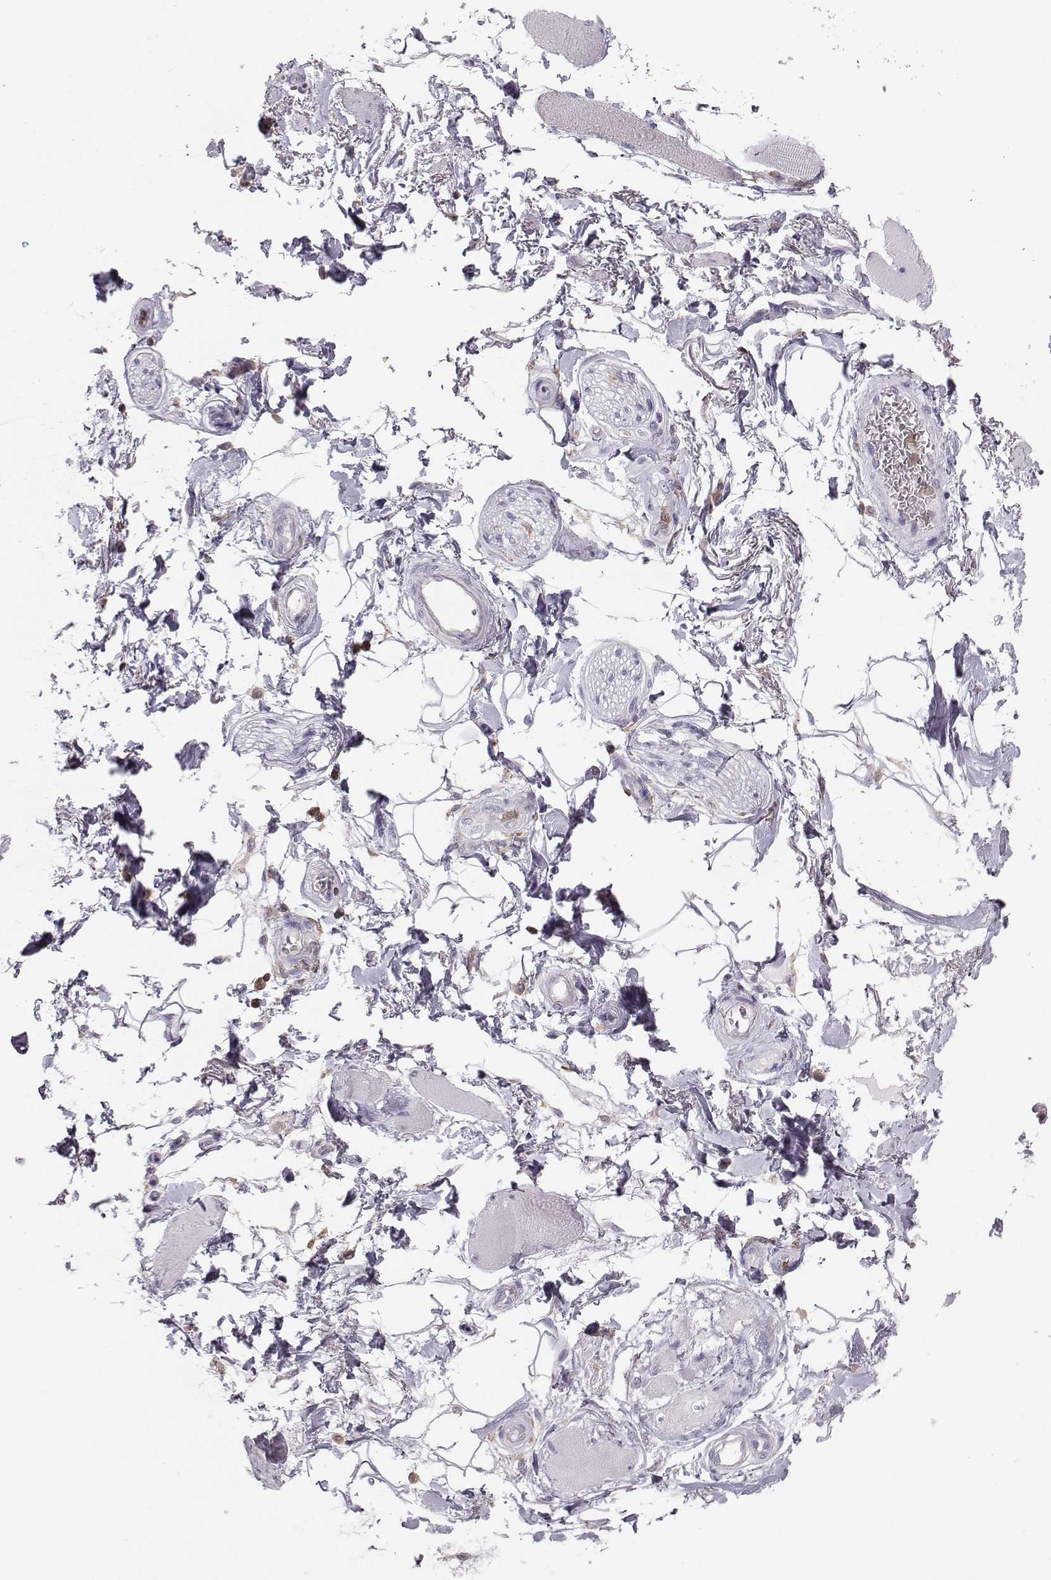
{"staining": {"intensity": "negative", "quantity": "none", "location": "none"}, "tissue": "adipose tissue", "cell_type": "Adipocytes", "image_type": "normal", "snomed": [{"axis": "morphology", "description": "Normal tissue, NOS"}, {"axis": "topography", "description": "Skeletal muscle"}, {"axis": "topography", "description": "Anal"}, {"axis": "topography", "description": "Peripheral nerve tissue"}], "caption": "An immunohistochemistry (IHC) photomicrograph of unremarkable adipose tissue is shown. There is no staining in adipocytes of adipose tissue. (Stains: DAB immunohistochemistry (IHC) with hematoxylin counter stain, Microscopy: brightfield microscopy at high magnification).", "gene": "ZBTB32", "patient": {"sex": "male", "age": 53}}